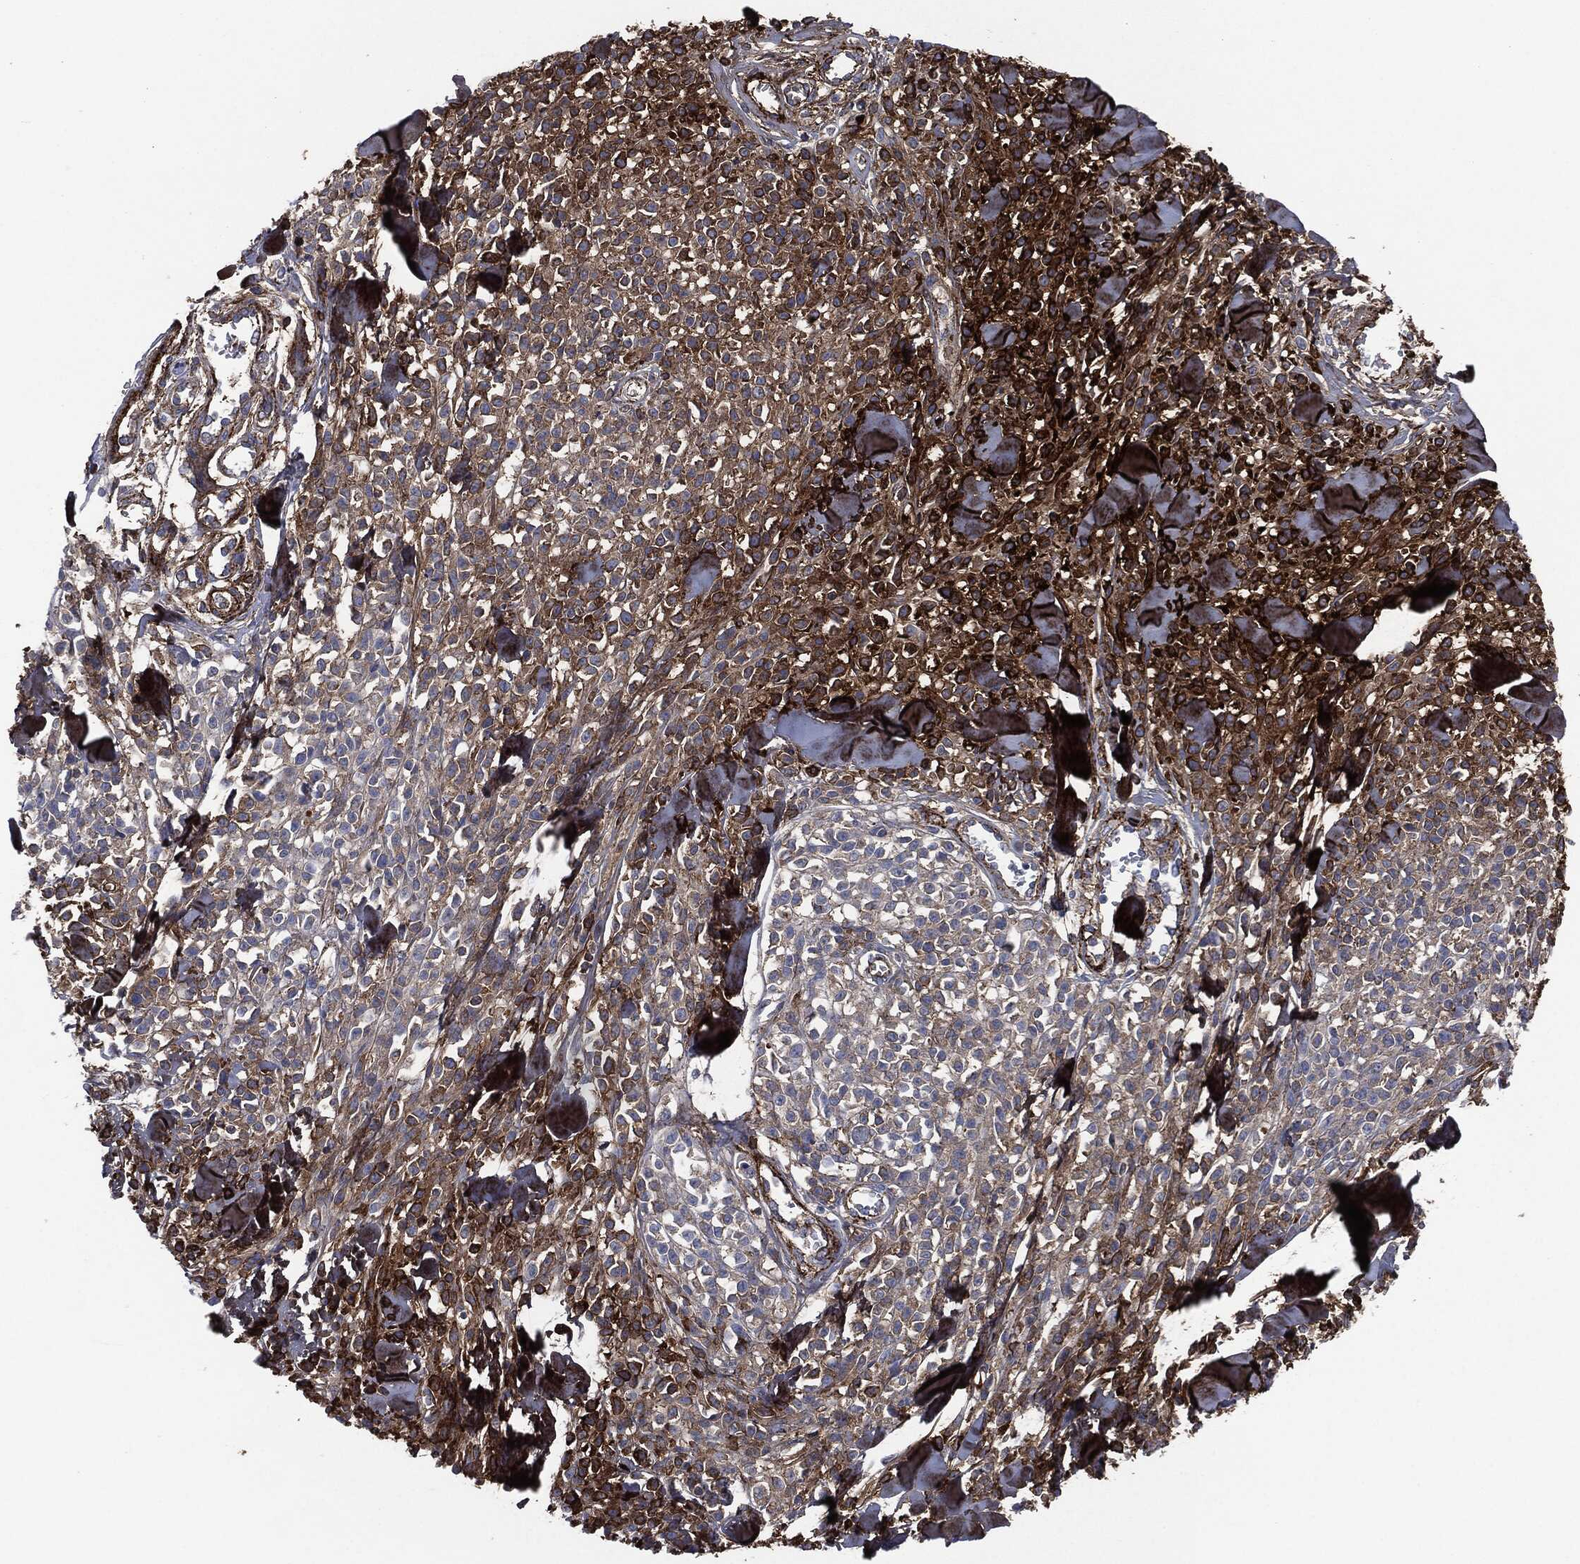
{"staining": {"intensity": "strong", "quantity": ">75%", "location": "cytoplasmic/membranous"}, "tissue": "melanoma", "cell_type": "Tumor cells", "image_type": "cancer", "snomed": [{"axis": "morphology", "description": "Malignant melanoma, NOS"}, {"axis": "topography", "description": "Skin"}, {"axis": "topography", "description": "Skin of trunk"}], "caption": "The micrograph displays a brown stain indicating the presence of a protein in the cytoplasmic/membranous of tumor cells in malignant melanoma.", "gene": "APOB", "patient": {"sex": "male", "age": 74}}